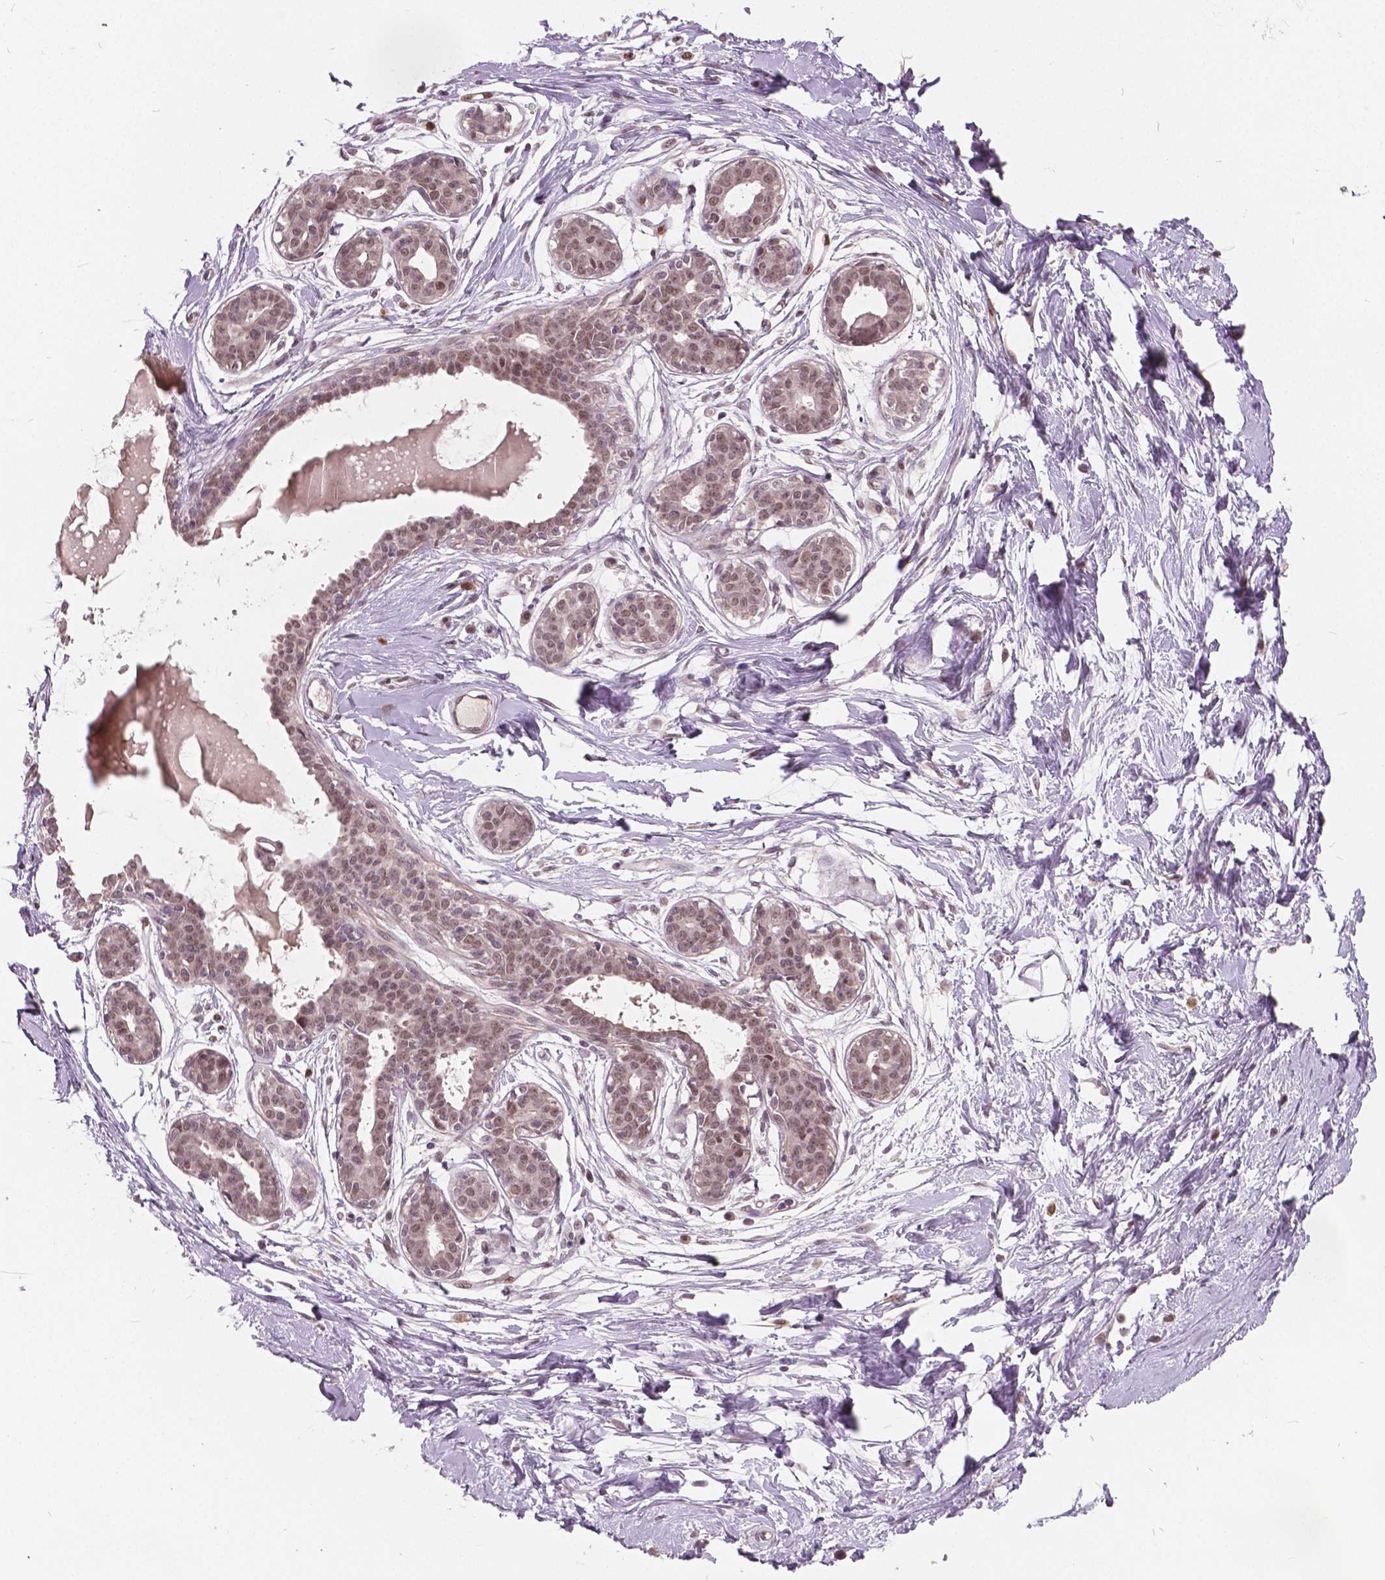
{"staining": {"intensity": "weak", "quantity": ">75%", "location": "nuclear"}, "tissue": "breast", "cell_type": "Adipocytes", "image_type": "normal", "snomed": [{"axis": "morphology", "description": "Normal tissue, NOS"}, {"axis": "topography", "description": "Breast"}], "caption": "IHC (DAB (3,3'-diaminobenzidine)) staining of unremarkable human breast displays weak nuclear protein expression in approximately >75% of adipocytes. The staining is performed using DAB brown chromogen to label protein expression. The nuclei are counter-stained blue using hematoxylin.", "gene": "HMBOX1", "patient": {"sex": "female", "age": 45}}